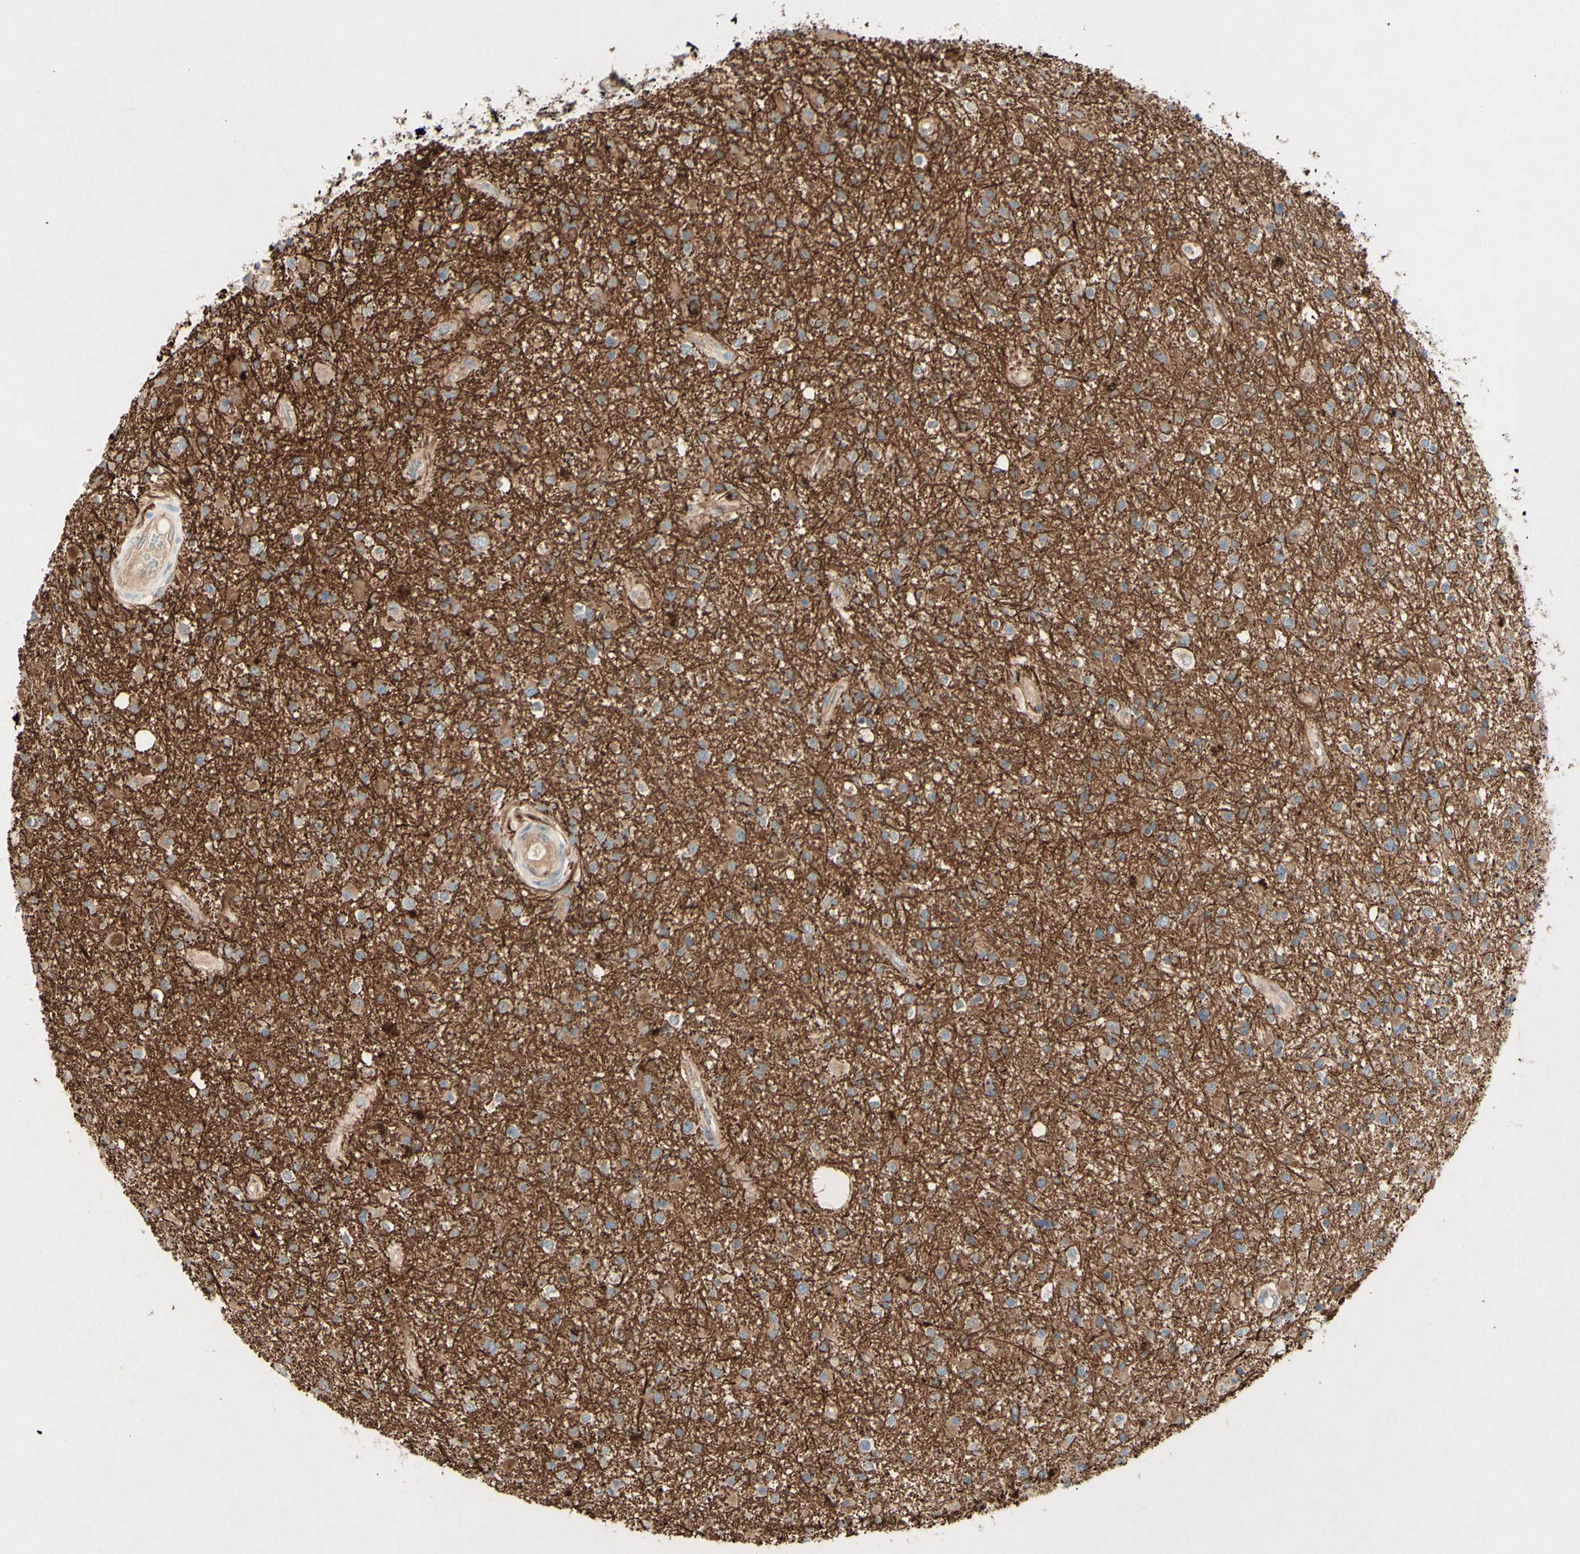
{"staining": {"intensity": "weak", "quantity": ">75%", "location": "cytoplasmic/membranous"}, "tissue": "glioma", "cell_type": "Tumor cells", "image_type": "cancer", "snomed": [{"axis": "morphology", "description": "Glioma, malignant, High grade"}, {"axis": "topography", "description": "Brain"}], "caption": "There is low levels of weak cytoplasmic/membranous staining in tumor cells of malignant glioma (high-grade), as demonstrated by immunohistochemical staining (brown color).", "gene": "MTM1", "patient": {"sex": "male", "age": 33}}